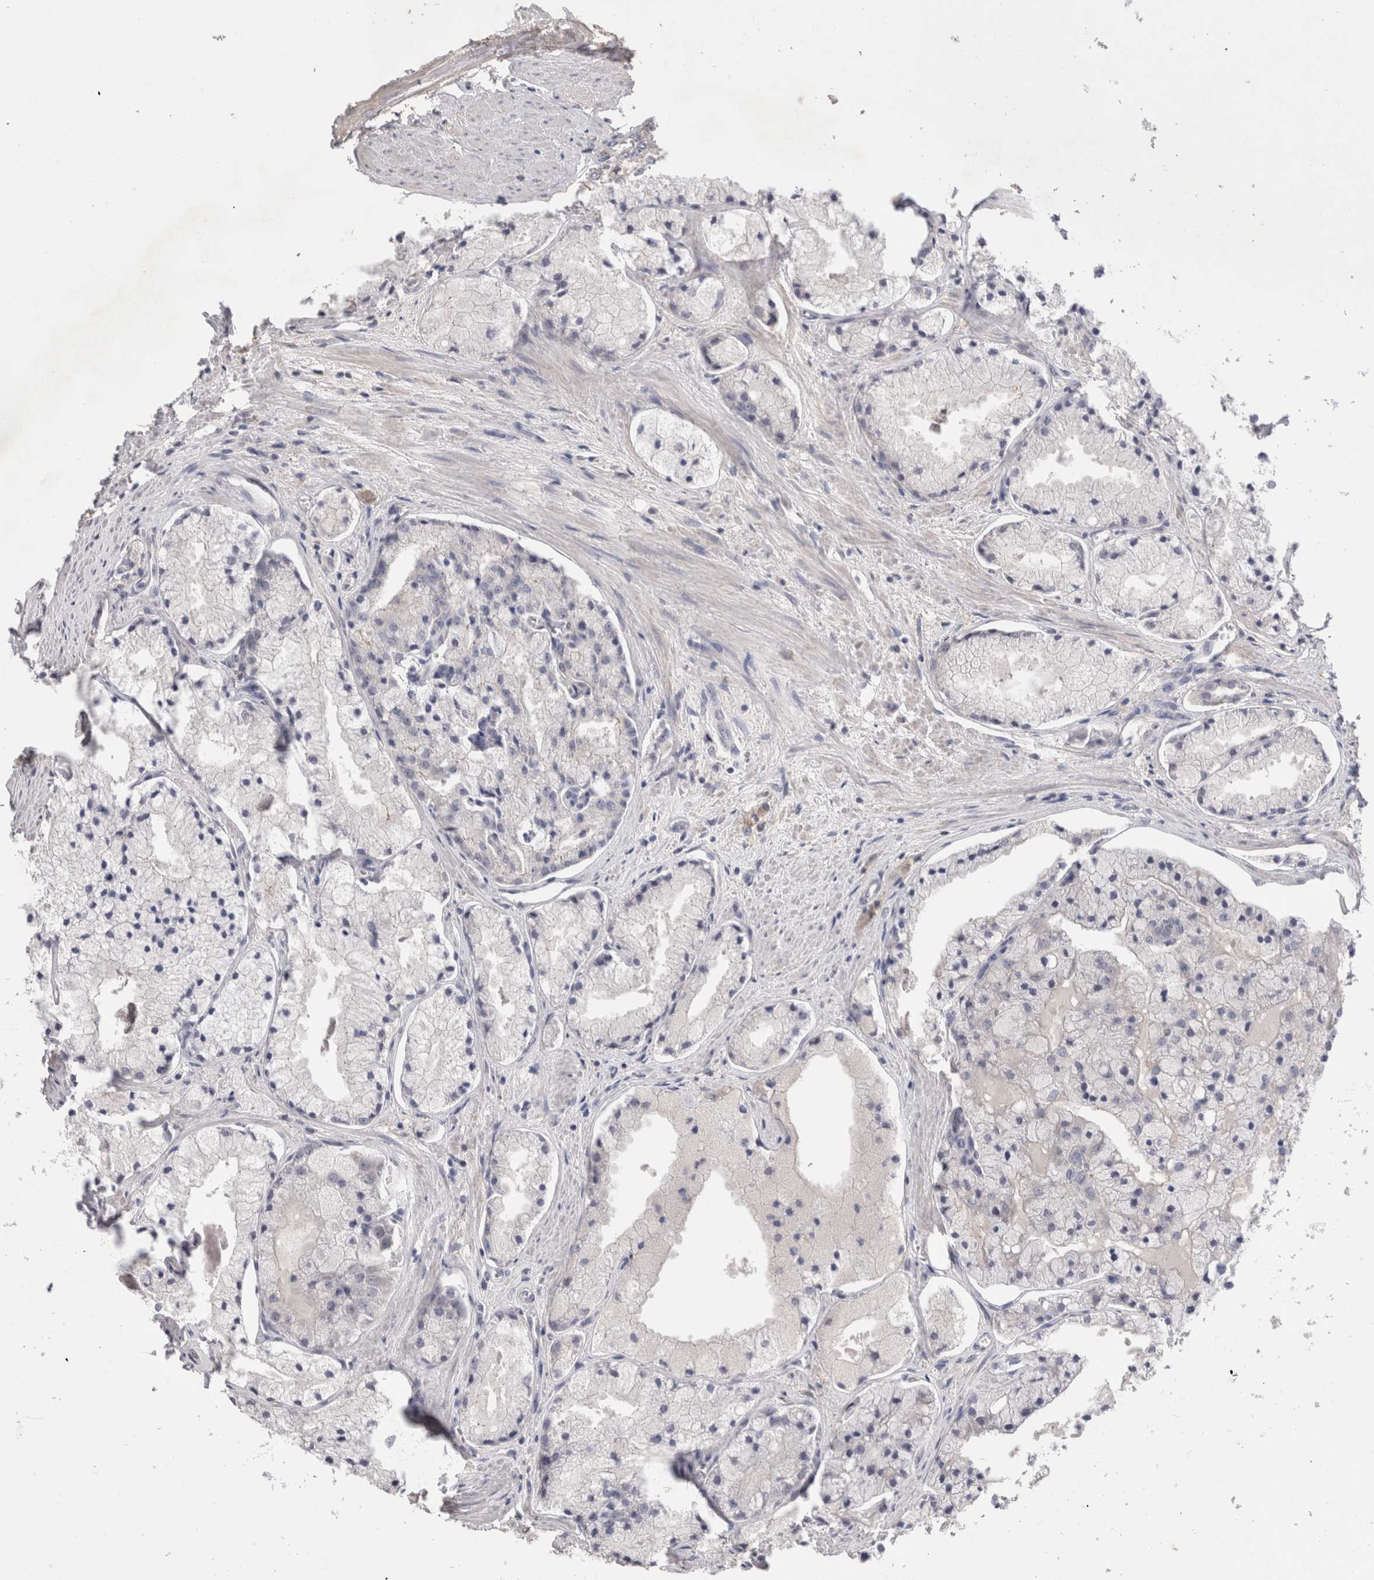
{"staining": {"intensity": "negative", "quantity": "none", "location": "none"}, "tissue": "prostate cancer", "cell_type": "Tumor cells", "image_type": "cancer", "snomed": [{"axis": "morphology", "description": "Adenocarcinoma, High grade"}, {"axis": "topography", "description": "Prostate"}], "caption": "A histopathology image of human prostate high-grade adenocarcinoma is negative for staining in tumor cells.", "gene": "OTOR", "patient": {"sex": "male", "age": 50}}